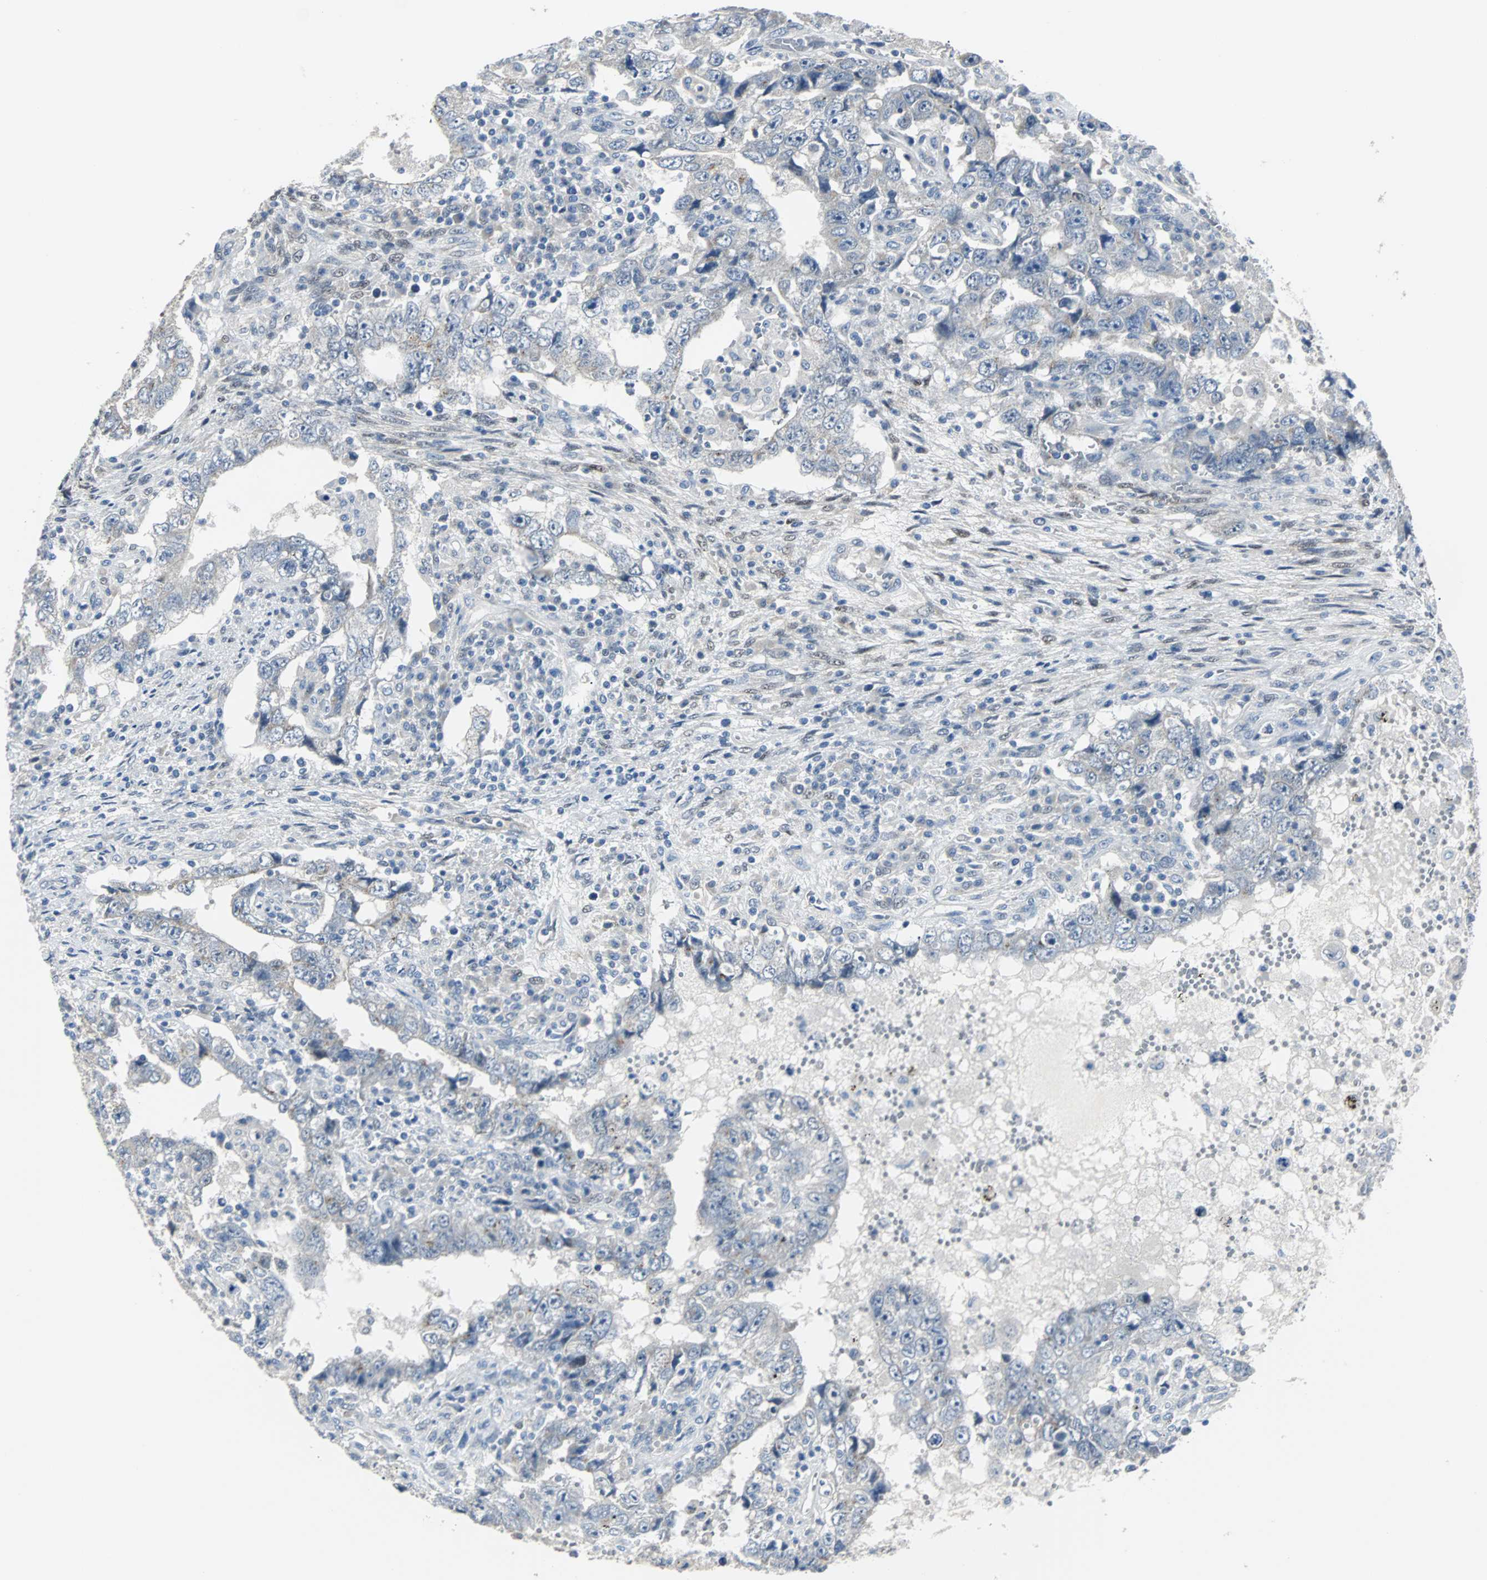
{"staining": {"intensity": "weak", "quantity": "<25%", "location": "cytoplasmic/membranous"}, "tissue": "testis cancer", "cell_type": "Tumor cells", "image_type": "cancer", "snomed": [{"axis": "morphology", "description": "Carcinoma, Embryonal, NOS"}, {"axis": "topography", "description": "Testis"}], "caption": "Embryonal carcinoma (testis) was stained to show a protein in brown. There is no significant positivity in tumor cells.", "gene": "FHL2", "patient": {"sex": "male", "age": 26}}